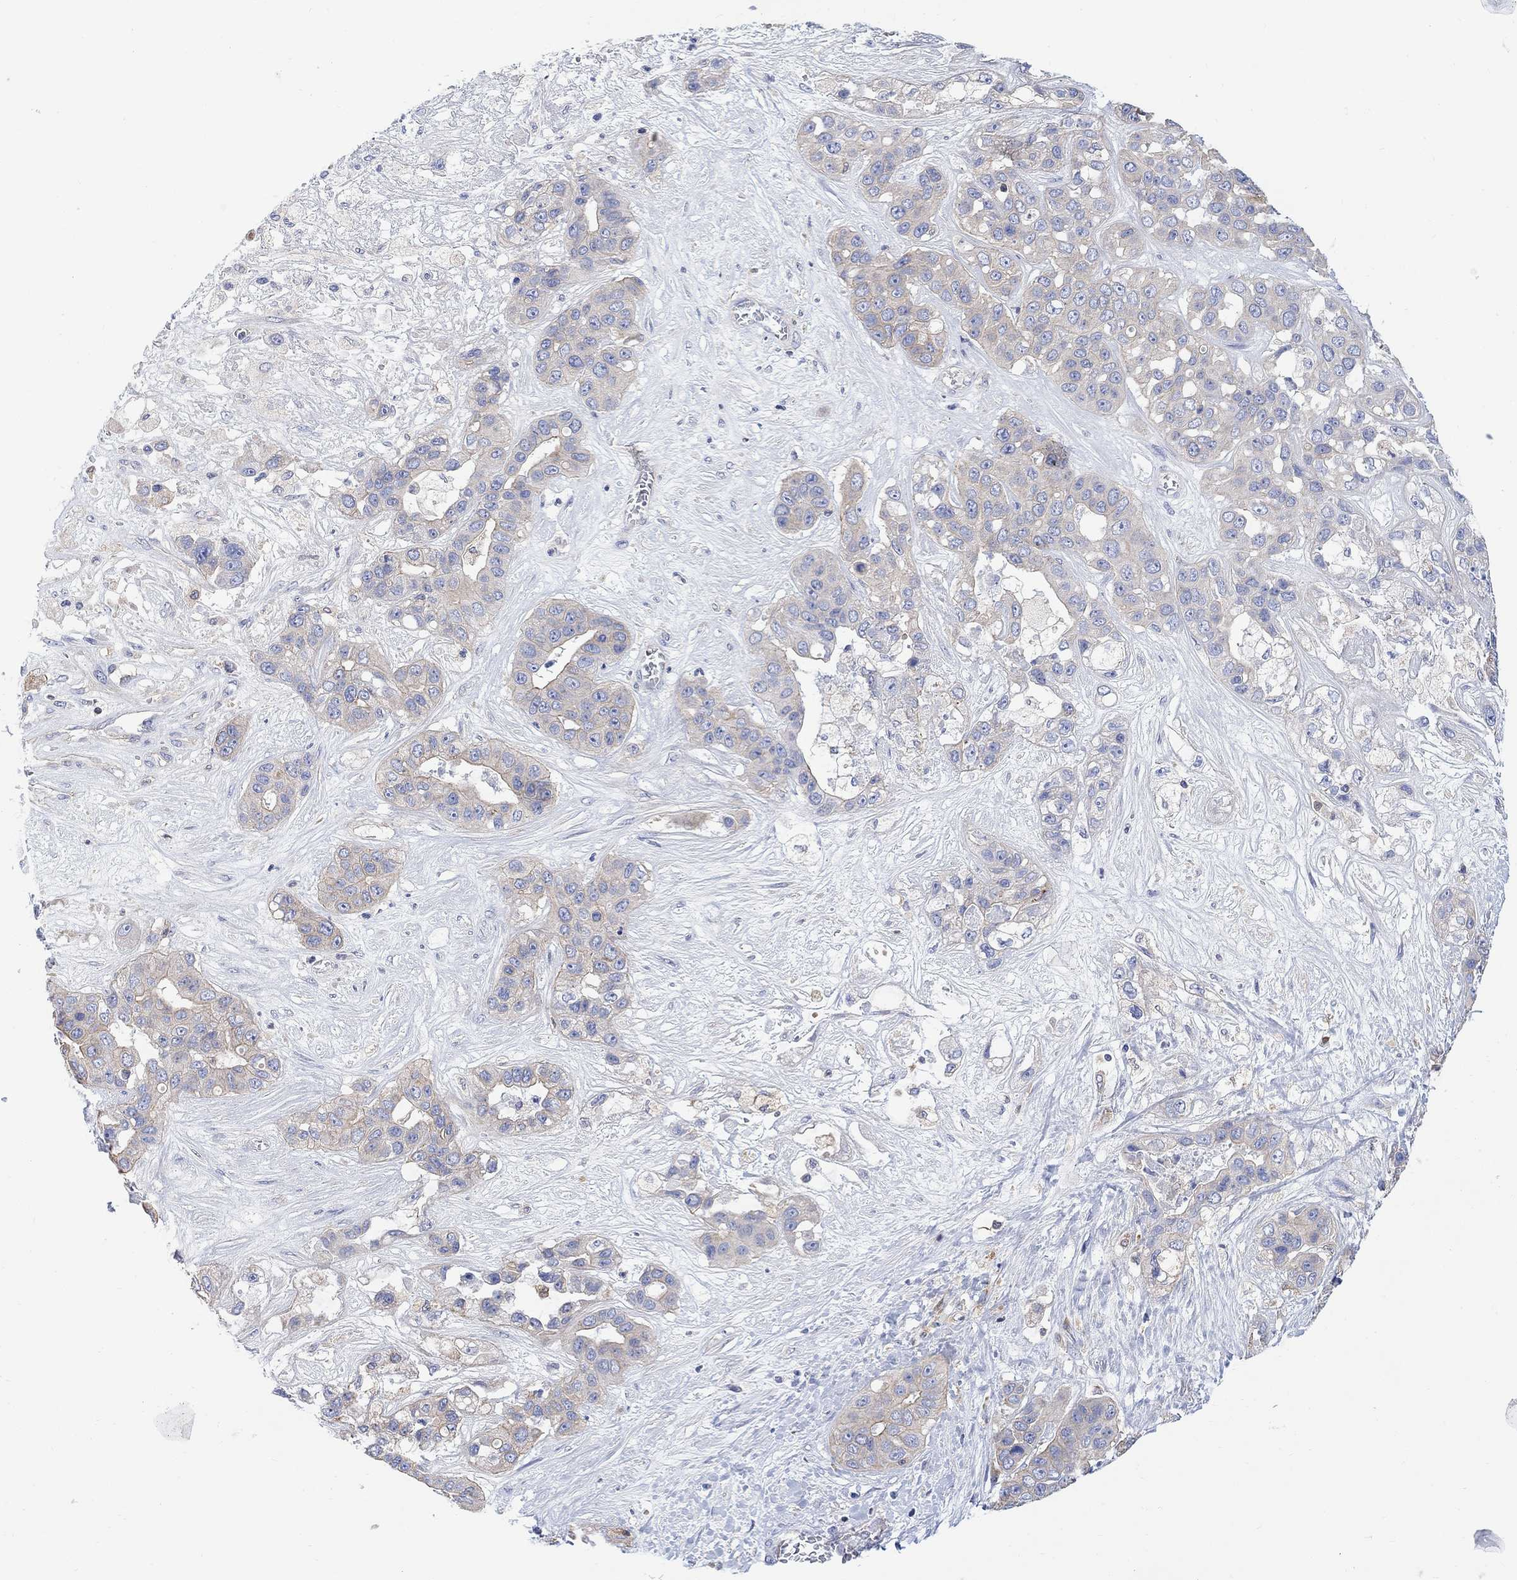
{"staining": {"intensity": "moderate", "quantity": "25%-75%", "location": "cytoplasmic/membranous"}, "tissue": "liver cancer", "cell_type": "Tumor cells", "image_type": "cancer", "snomed": [{"axis": "morphology", "description": "Cholangiocarcinoma"}, {"axis": "topography", "description": "Liver"}], "caption": "Tumor cells reveal moderate cytoplasmic/membranous positivity in about 25%-75% of cells in cholangiocarcinoma (liver).", "gene": "GBP5", "patient": {"sex": "female", "age": 52}}